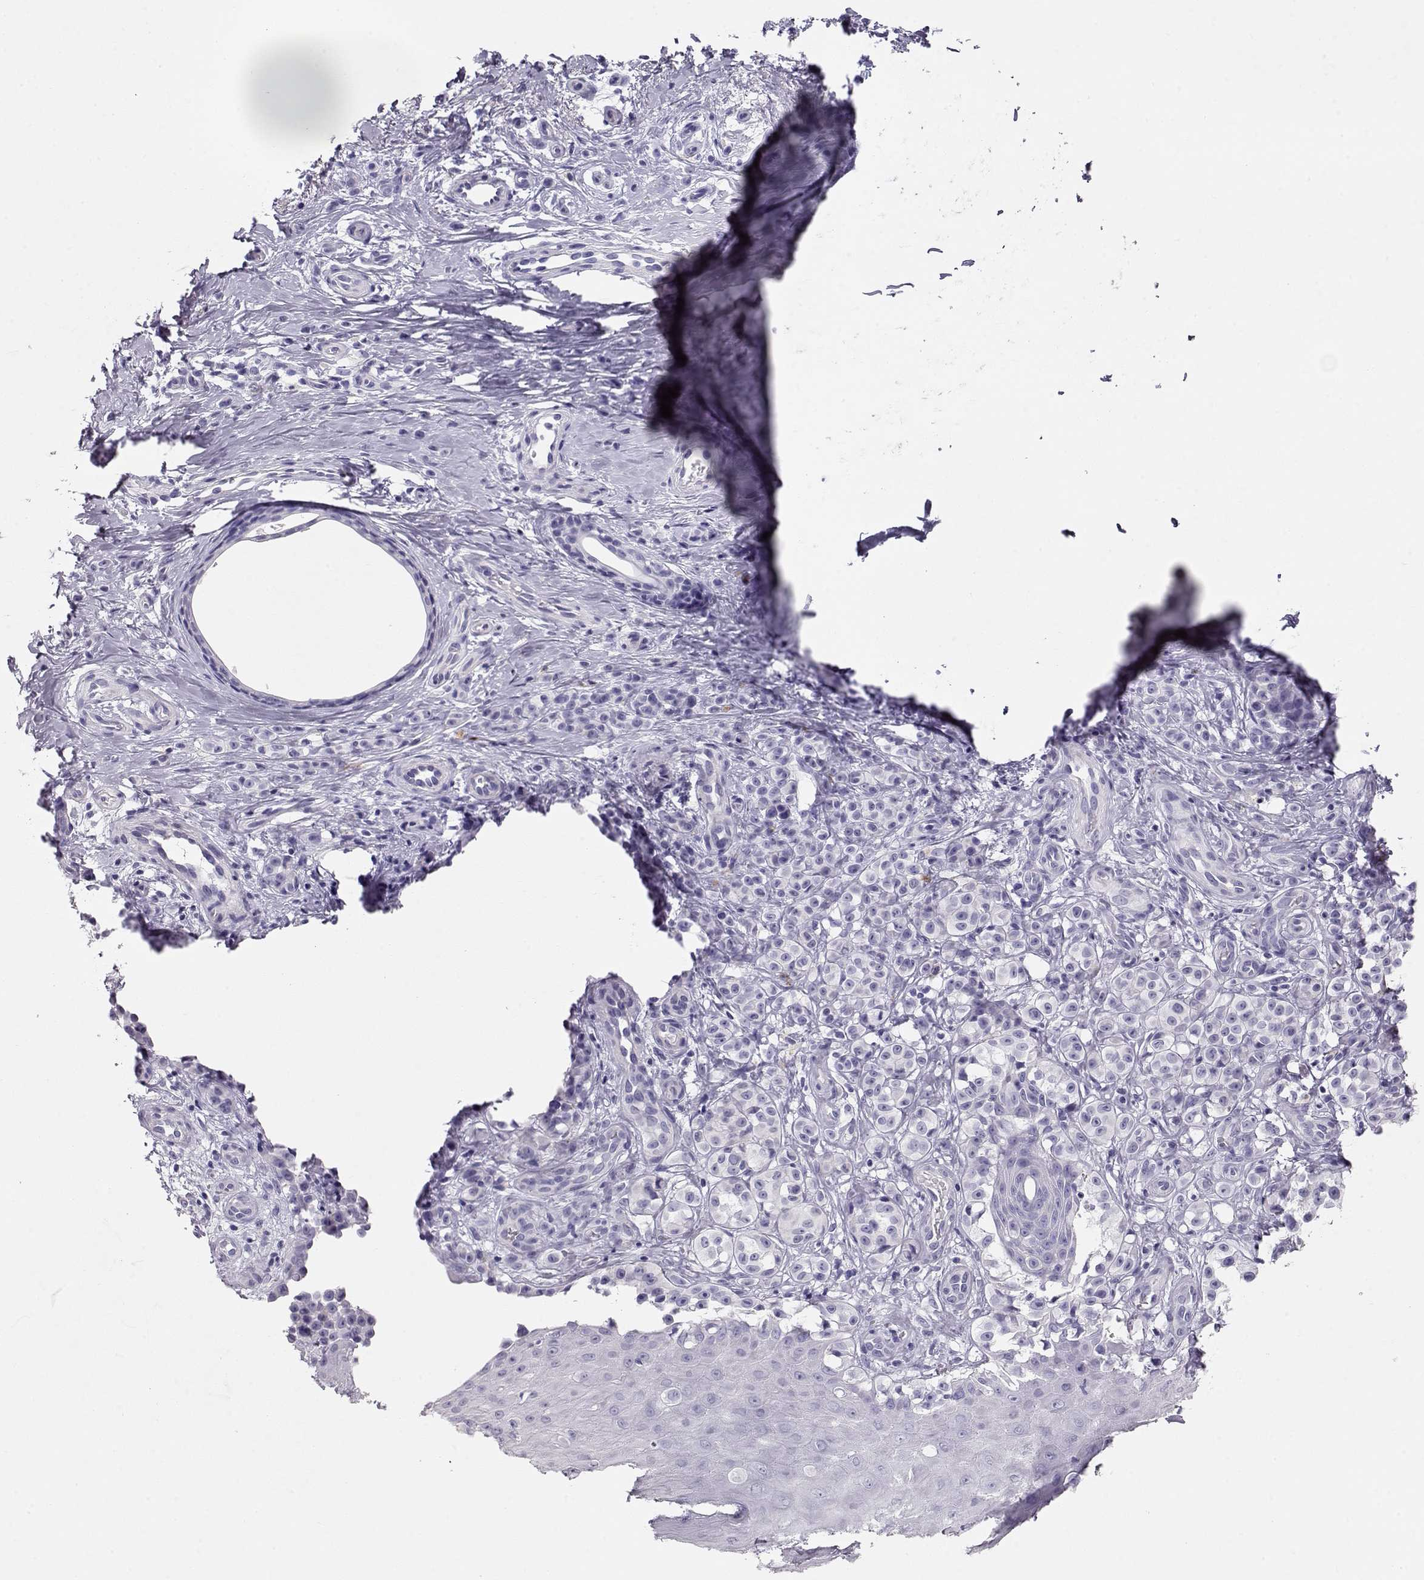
{"staining": {"intensity": "negative", "quantity": "none", "location": "none"}, "tissue": "melanoma", "cell_type": "Tumor cells", "image_type": "cancer", "snomed": [{"axis": "morphology", "description": "Malignant melanoma, NOS"}, {"axis": "topography", "description": "Skin"}], "caption": "High power microscopy image of an immunohistochemistry photomicrograph of melanoma, revealing no significant positivity in tumor cells.", "gene": "ACTN2", "patient": {"sex": "female", "age": 76}}